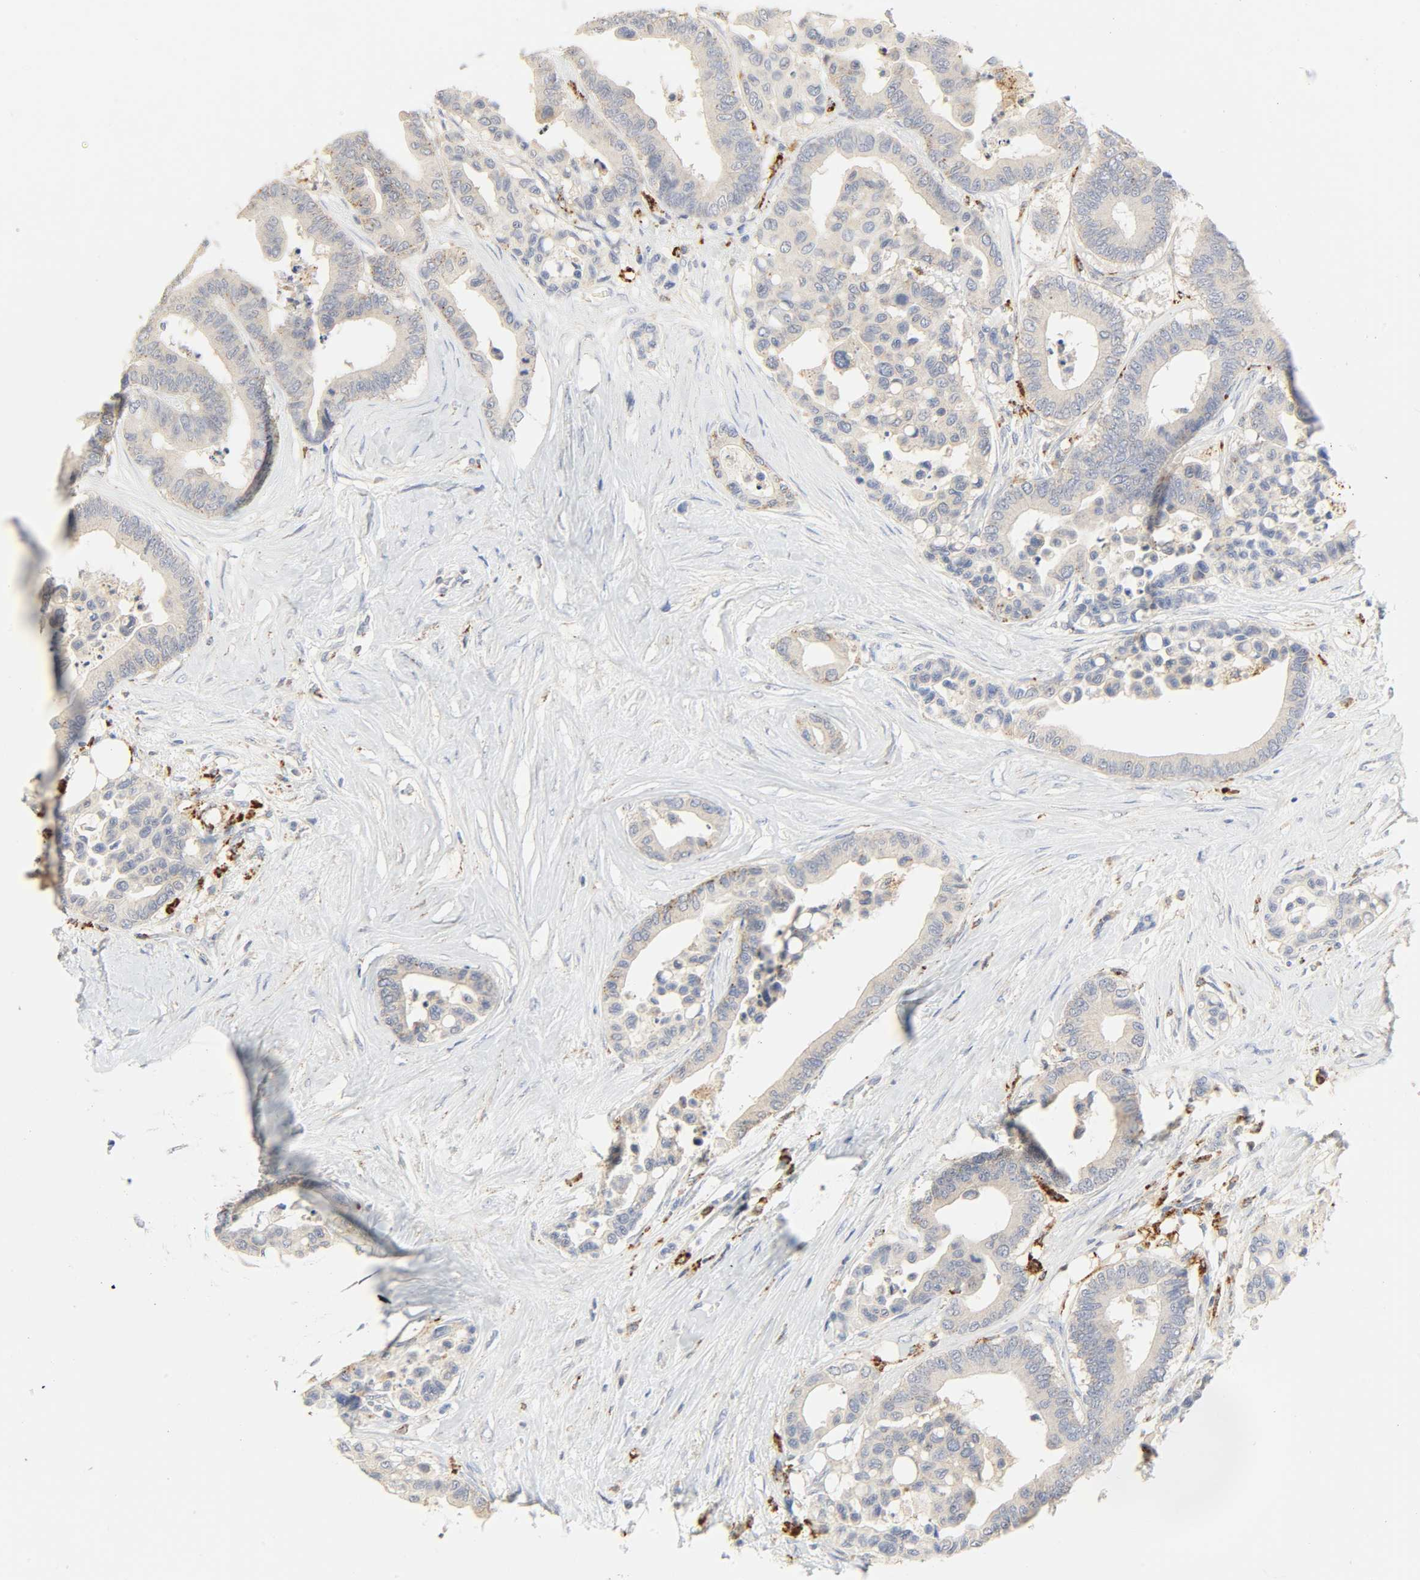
{"staining": {"intensity": "negative", "quantity": "none", "location": "none"}, "tissue": "colorectal cancer", "cell_type": "Tumor cells", "image_type": "cancer", "snomed": [{"axis": "morphology", "description": "Adenocarcinoma, NOS"}, {"axis": "topography", "description": "Colon"}], "caption": "Tumor cells are negative for brown protein staining in colorectal cancer (adenocarcinoma).", "gene": "CAMK2A", "patient": {"sex": "male", "age": 82}}